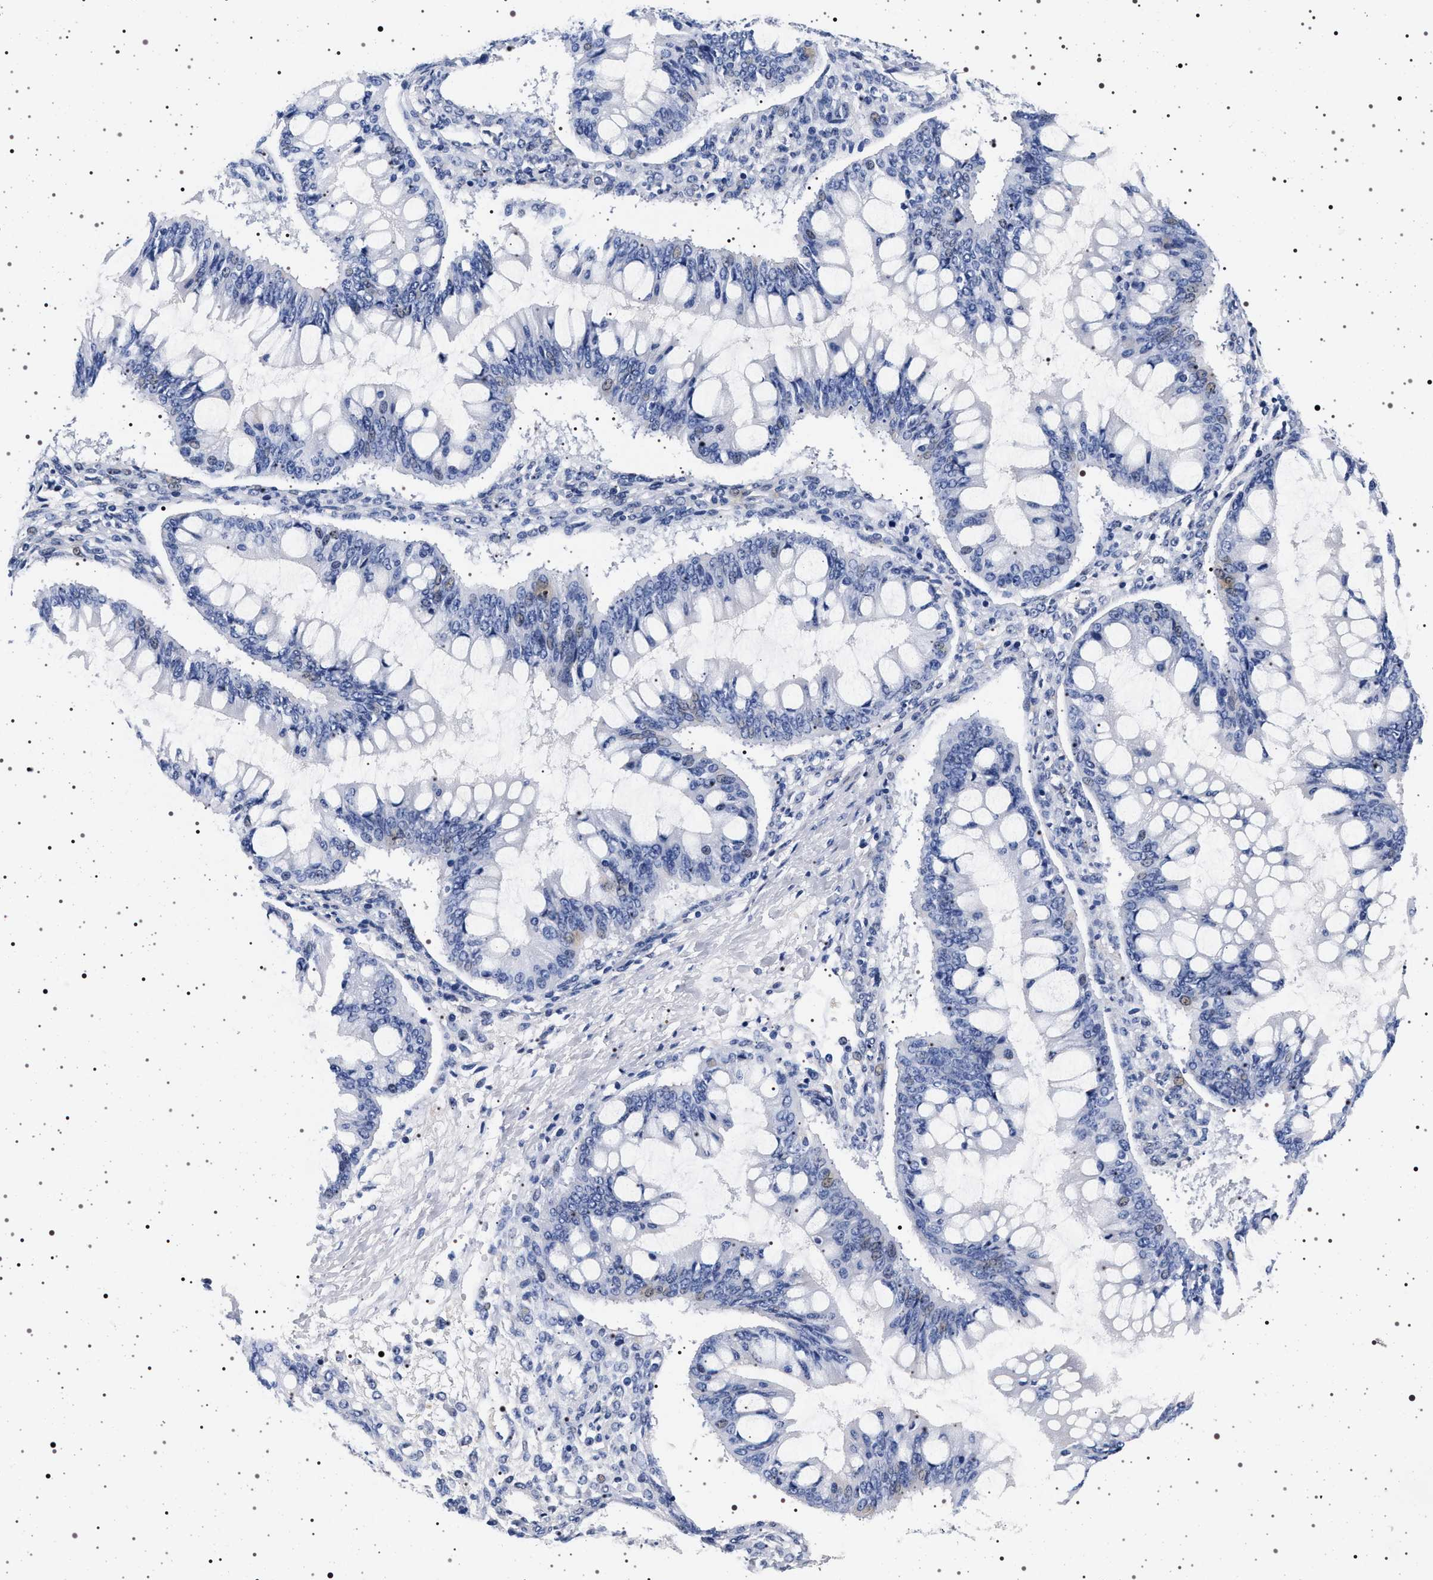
{"staining": {"intensity": "negative", "quantity": "none", "location": "none"}, "tissue": "ovarian cancer", "cell_type": "Tumor cells", "image_type": "cancer", "snomed": [{"axis": "morphology", "description": "Cystadenocarcinoma, mucinous, NOS"}, {"axis": "topography", "description": "Ovary"}], "caption": "This photomicrograph is of ovarian cancer stained with IHC to label a protein in brown with the nuclei are counter-stained blue. There is no expression in tumor cells.", "gene": "MAPK10", "patient": {"sex": "female", "age": 73}}